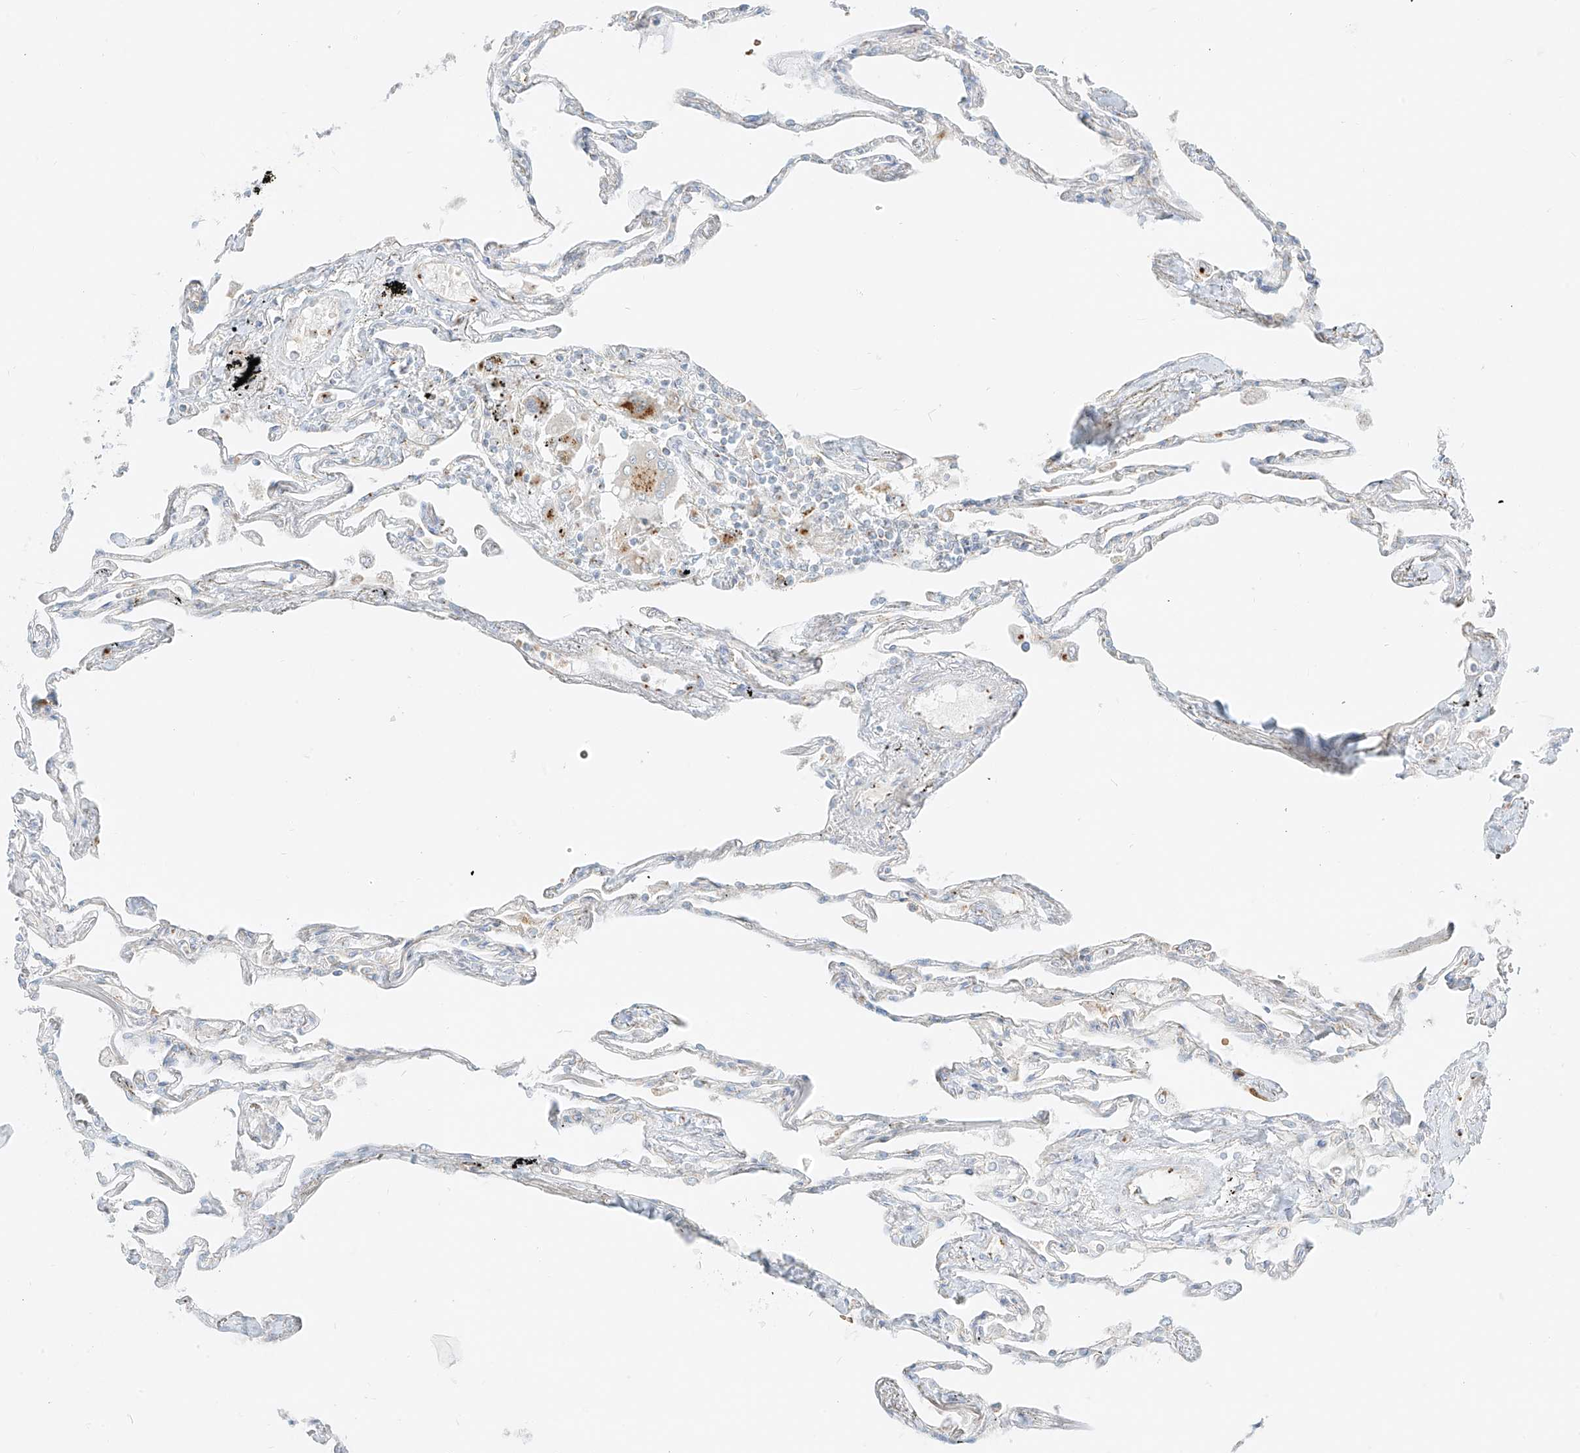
{"staining": {"intensity": "moderate", "quantity": "<25%", "location": "cytoplasmic/membranous"}, "tissue": "lung", "cell_type": "Alveolar cells", "image_type": "normal", "snomed": [{"axis": "morphology", "description": "Normal tissue, NOS"}, {"axis": "topography", "description": "Lung"}], "caption": "This micrograph demonstrates normal lung stained with IHC to label a protein in brown. The cytoplasmic/membranous of alveolar cells show moderate positivity for the protein. Nuclei are counter-stained blue.", "gene": "TMEM87B", "patient": {"sex": "female", "age": 67}}